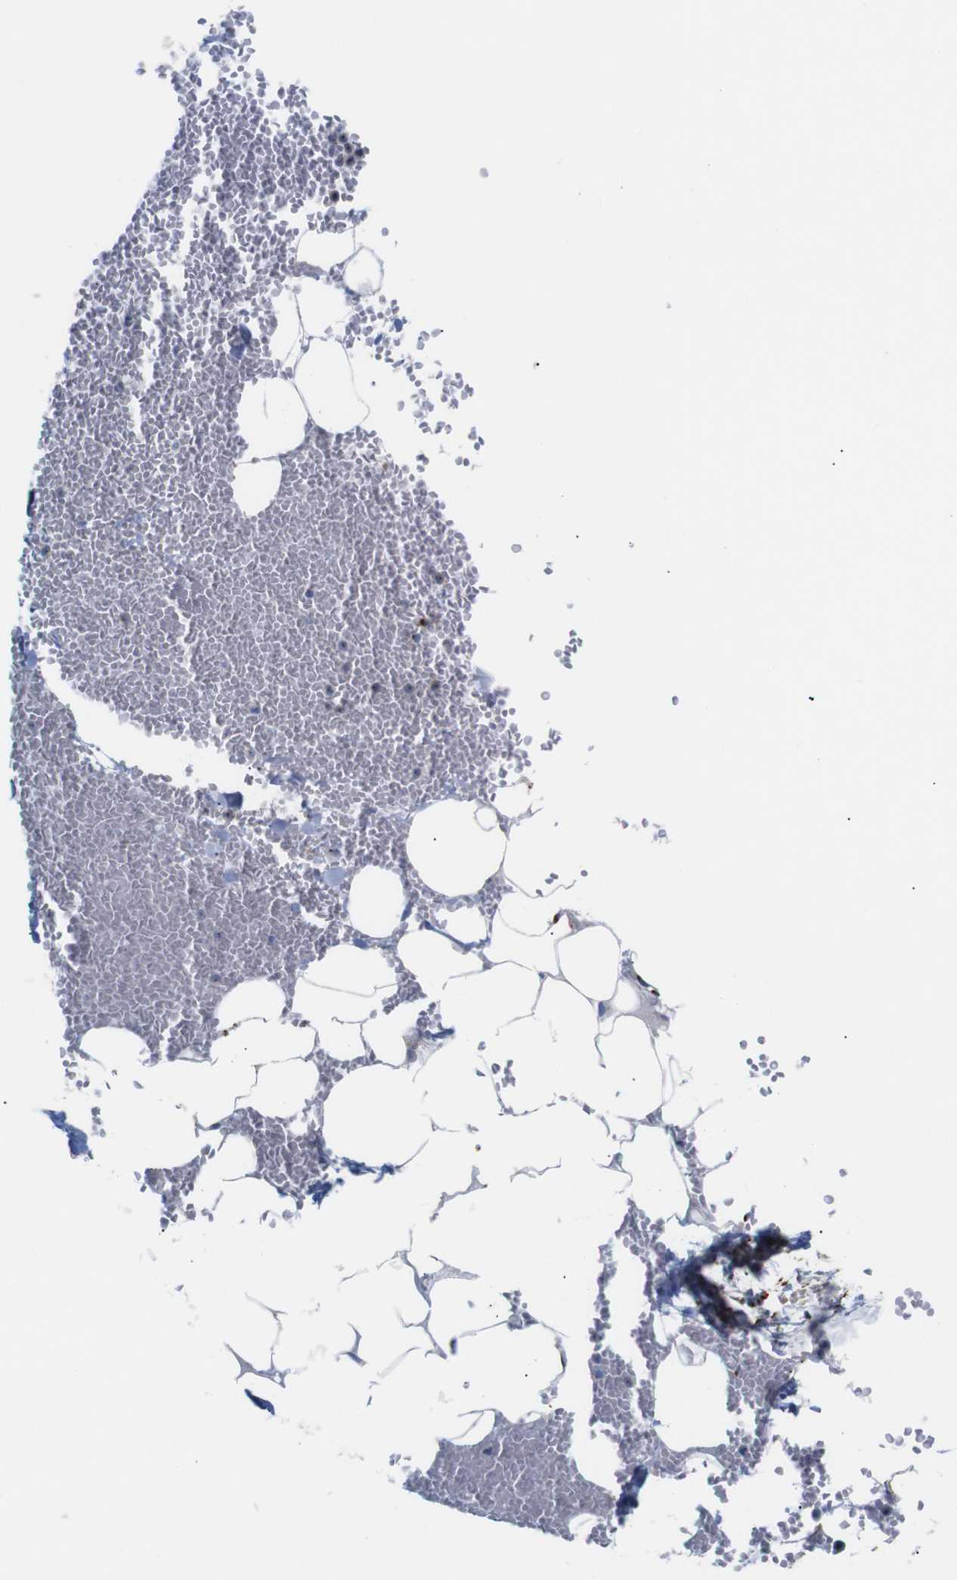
{"staining": {"intensity": "moderate", "quantity": ">75%", "location": "cytoplasmic/membranous"}, "tissue": "adipose tissue", "cell_type": "Adipocytes", "image_type": "normal", "snomed": [{"axis": "morphology", "description": "Normal tissue, NOS"}, {"axis": "topography", "description": "Adipose tissue"}, {"axis": "topography", "description": "Peripheral nerve tissue"}], "caption": "Moderate cytoplasmic/membranous staining is appreciated in approximately >75% of adipocytes in unremarkable adipose tissue. (DAB IHC with brightfield microscopy, high magnification).", "gene": "TGOLN2", "patient": {"sex": "male", "age": 52}}